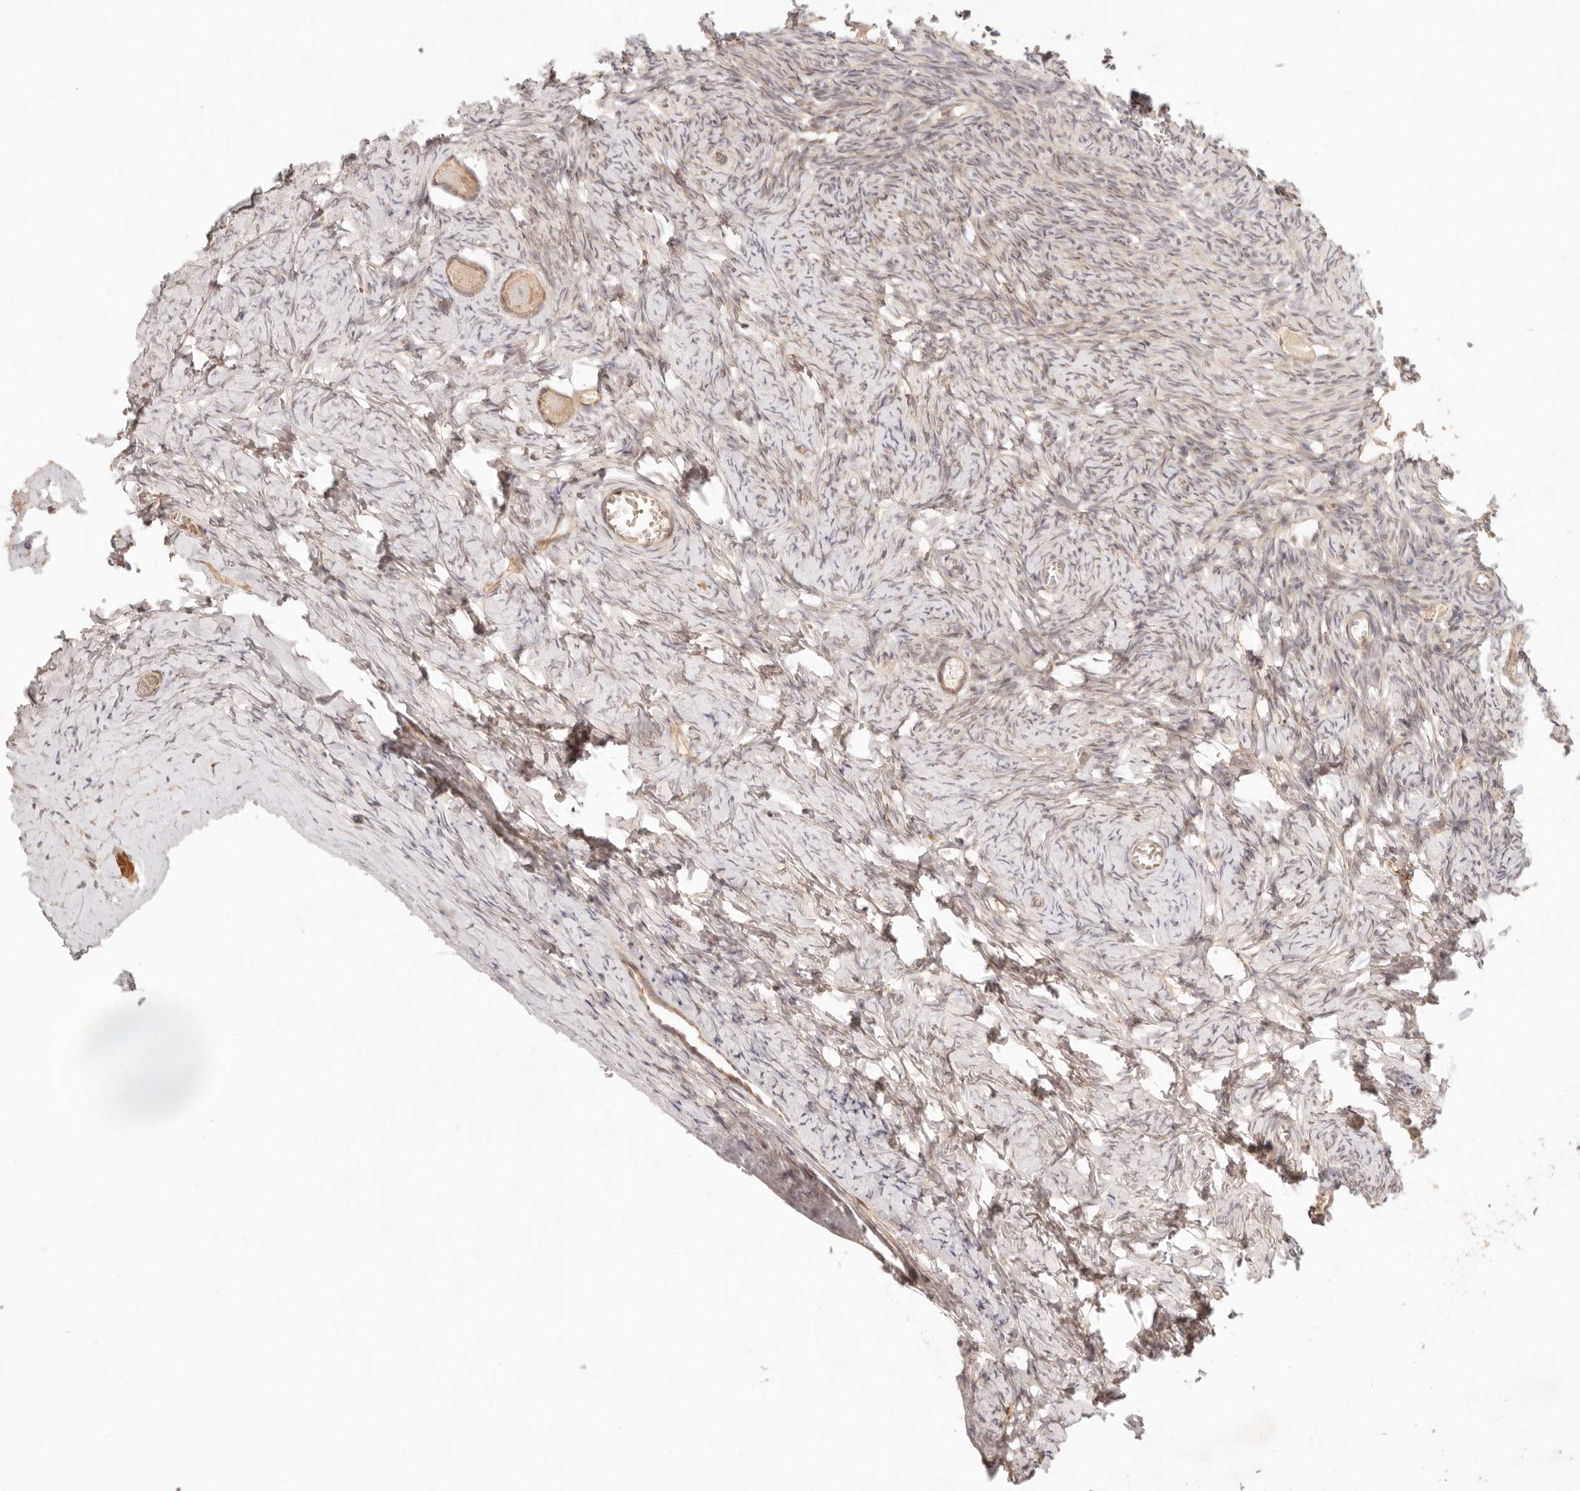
{"staining": {"intensity": "weak", "quantity": ">75%", "location": "cytoplasmic/membranous"}, "tissue": "ovary", "cell_type": "Follicle cells", "image_type": "normal", "snomed": [{"axis": "morphology", "description": "Normal tissue, NOS"}, {"axis": "topography", "description": "Ovary"}], "caption": "An image showing weak cytoplasmic/membranous positivity in about >75% of follicle cells in benign ovary, as visualized by brown immunohistochemical staining.", "gene": "PPP1R3B", "patient": {"sex": "female", "age": 27}}